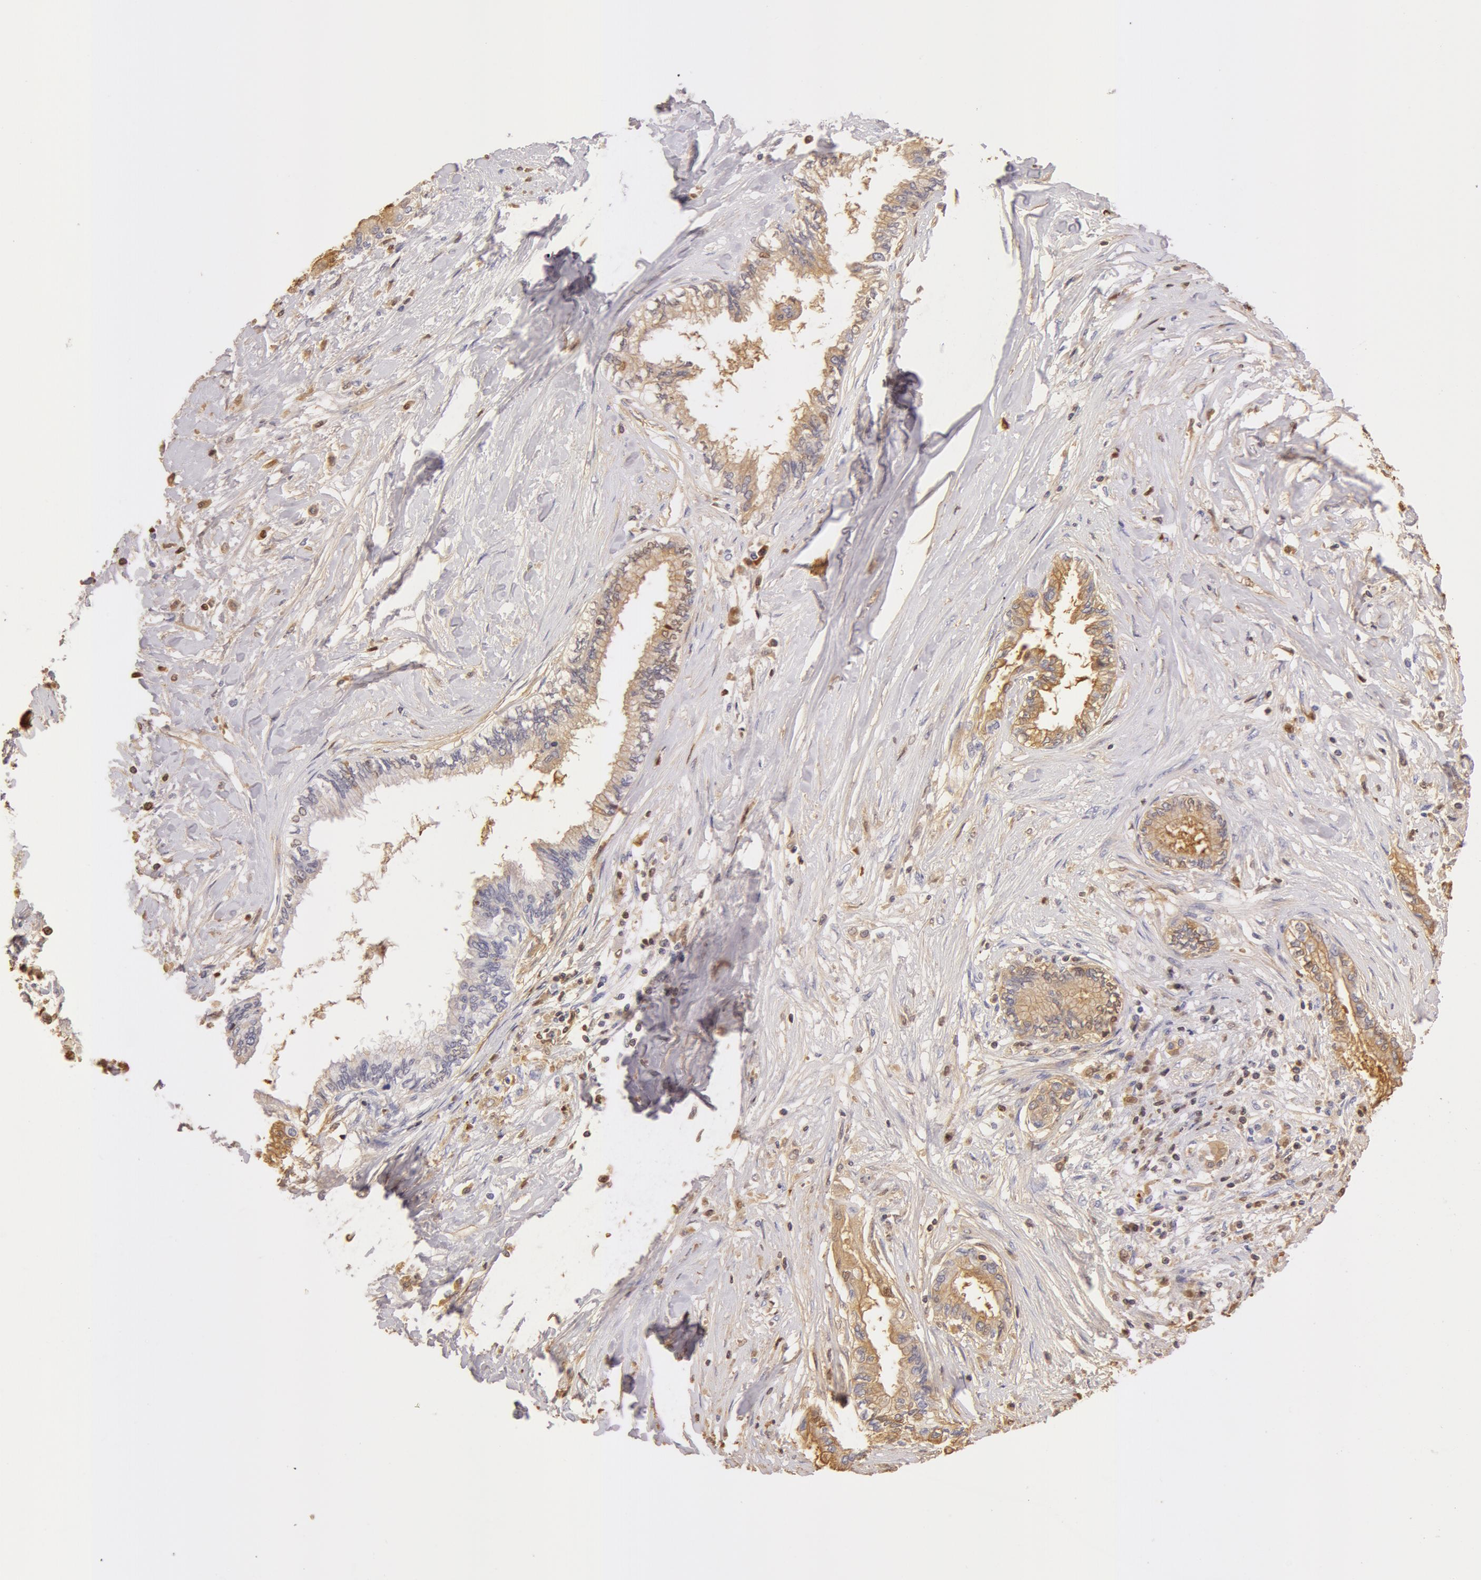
{"staining": {"intensity": "weak", "quantity": ">75%", "location": "cytoplasmic/membranous"}, "tissue": "pancreatic cancer", "cell_type": "Tumor cells", "image_type": "cancer", "snomed": [{"axis": "morphology", "description": "Adenocarcinoma, NOS"}, {"axis": "topography", "description": "Pancreas"}], "caption": "Human pancreatic adenocarcinoma stained with a brown dye reveals weak cytoplasmic/membranous positive expression in about >75% of tumor cells.", "gene": "AHSG", "patient": {"sex": "female", "age": 64}}